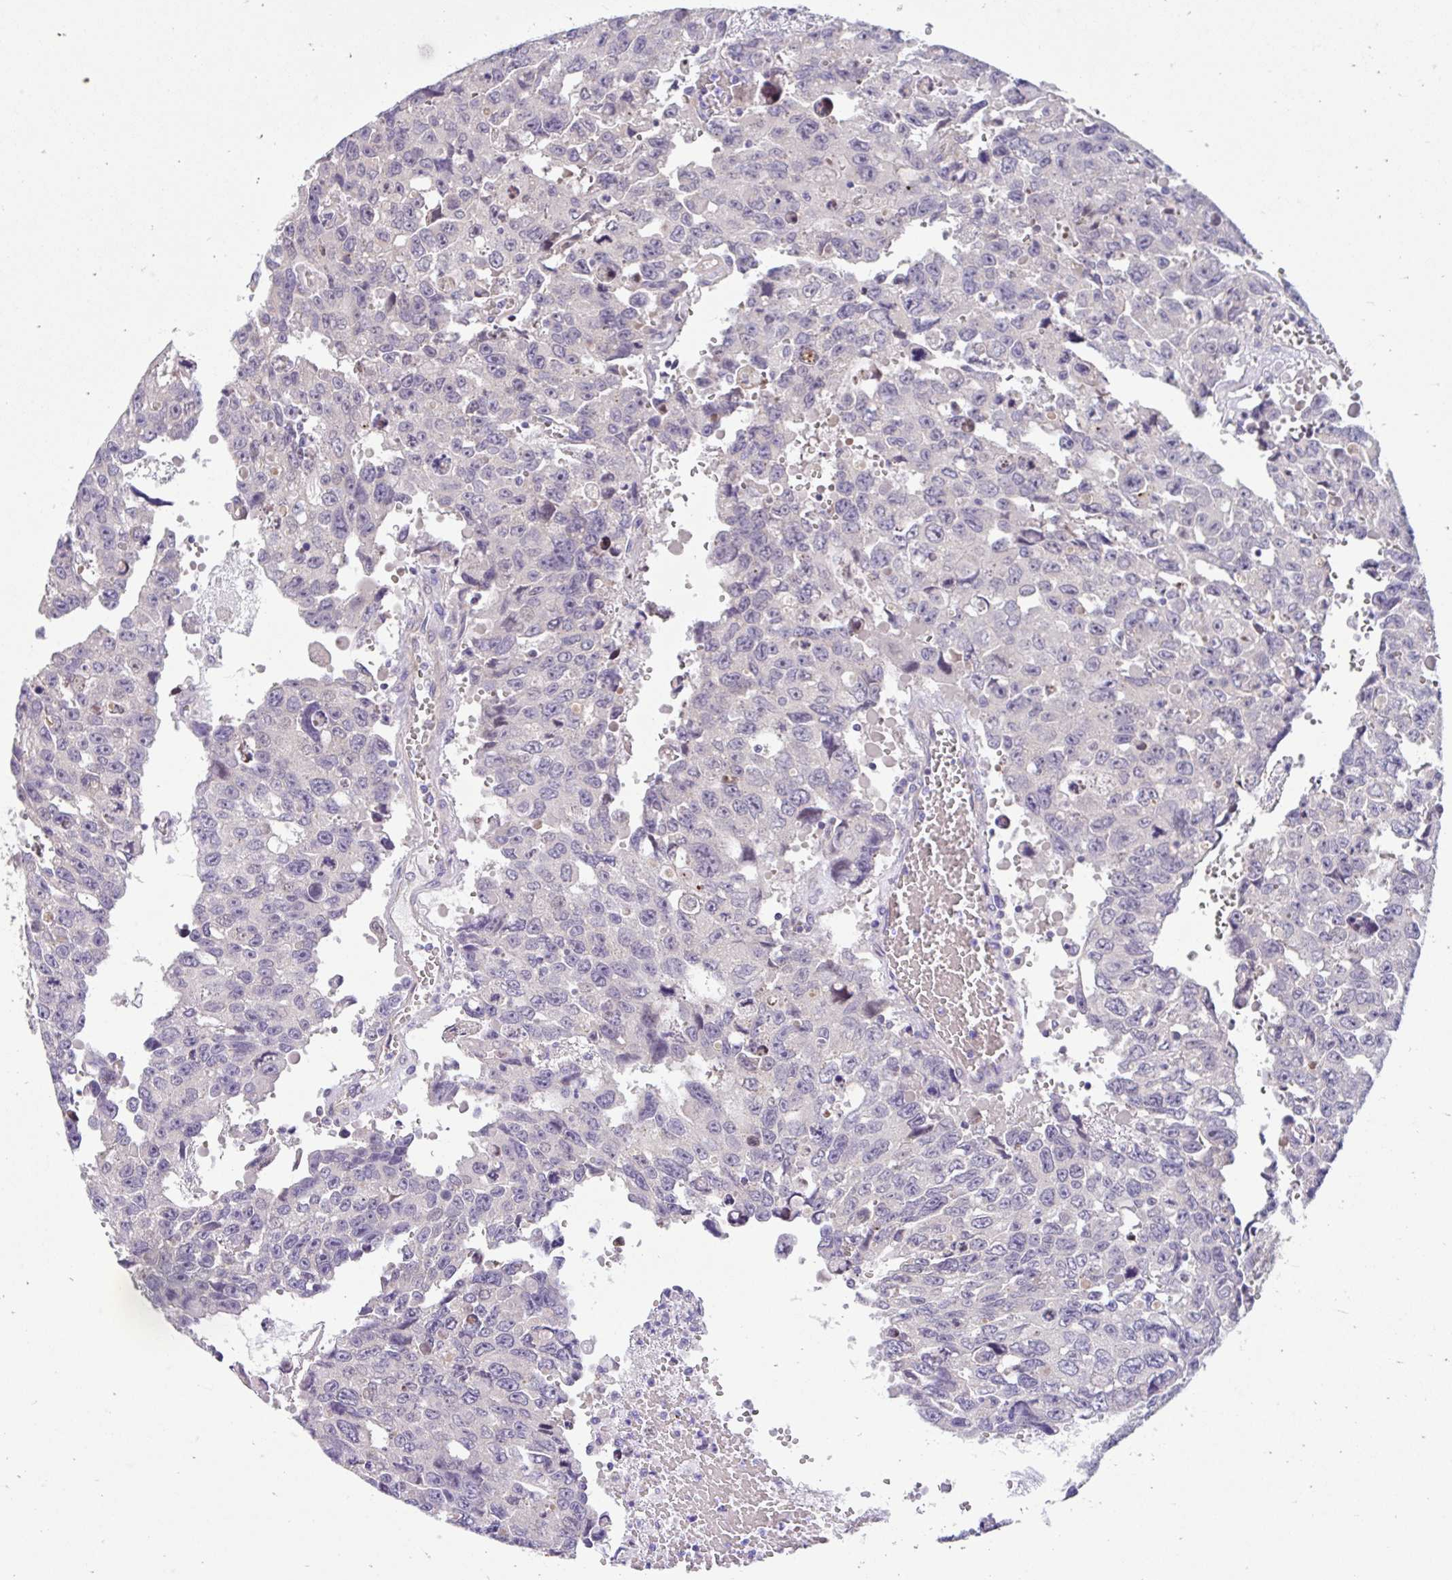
{"staining": {"intensity": "negative", "quantity": "none", "location": "none"}, "tissue": "testis cancer", "cell_type": "Tumor cells", "image_type": "cancer", "snomed": [{"axis": "morphology", "description": "Seminoma, NOS"}, {"axis": "topography", "description": "Testis"}], "caption": "Protein analysis of testis cancer (seminoma) shows no significant staining in tumor cells.", "gene": "NT5C1B", "patient": {"sex": "male", "age": 26}}